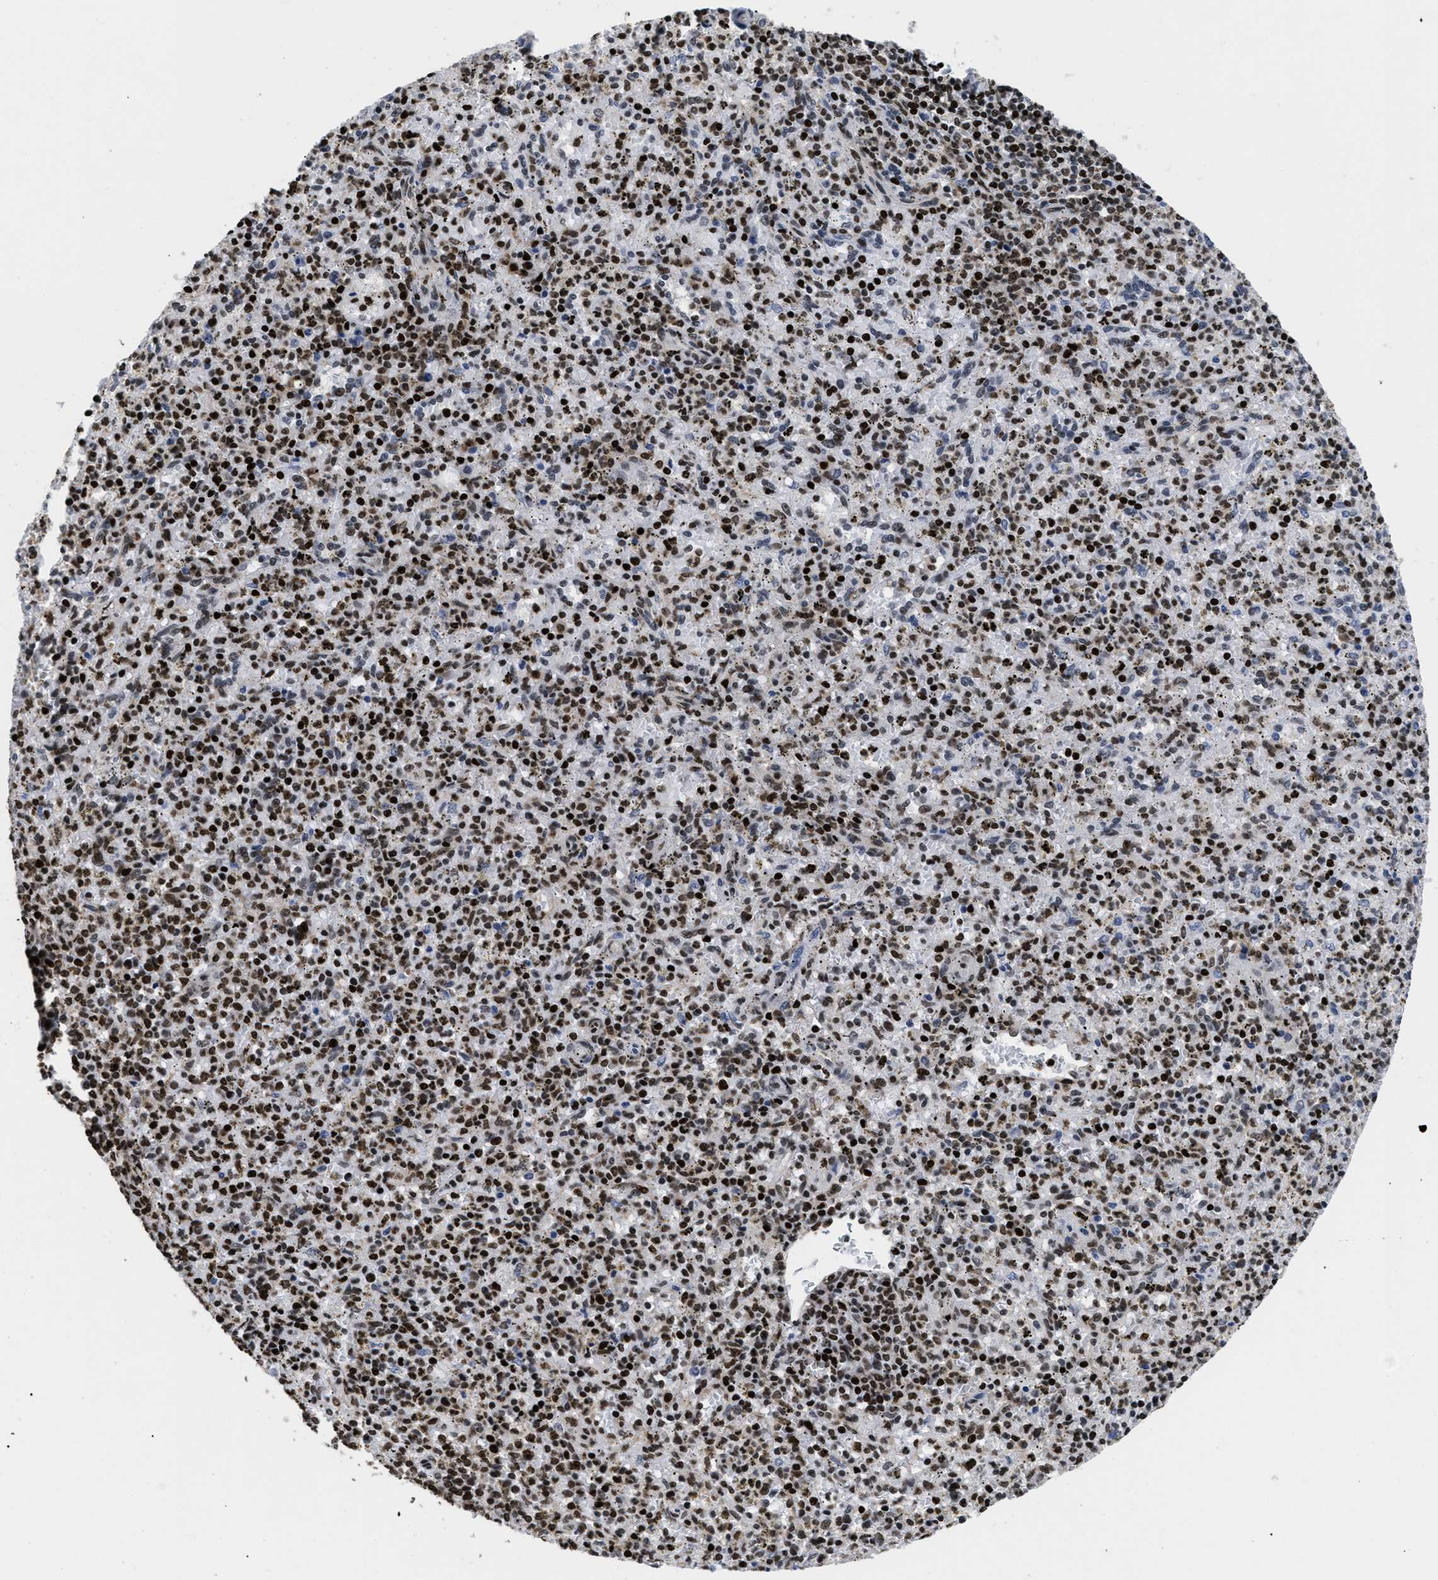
{"staining": {"intensity": "strong", "quantity": "25%-75%", "location": "nuclear"}, "tissue": "spleen", "cell_type": "Cells in red pulp", "image_type": "normal", "snomed": [{"axis": "morphology", "description": "Normal tissue, NOS"}, {"axis": "topography", "description": "Spleen"}], "caption": "Strong nuclear positivity is present in about 25%-75% of cells in red pulp in benign spleen. (IHC, brightfield microscopy, high magnification).", "gene": "CALHM3", "patient": {"sex": "male", "age": 72}}